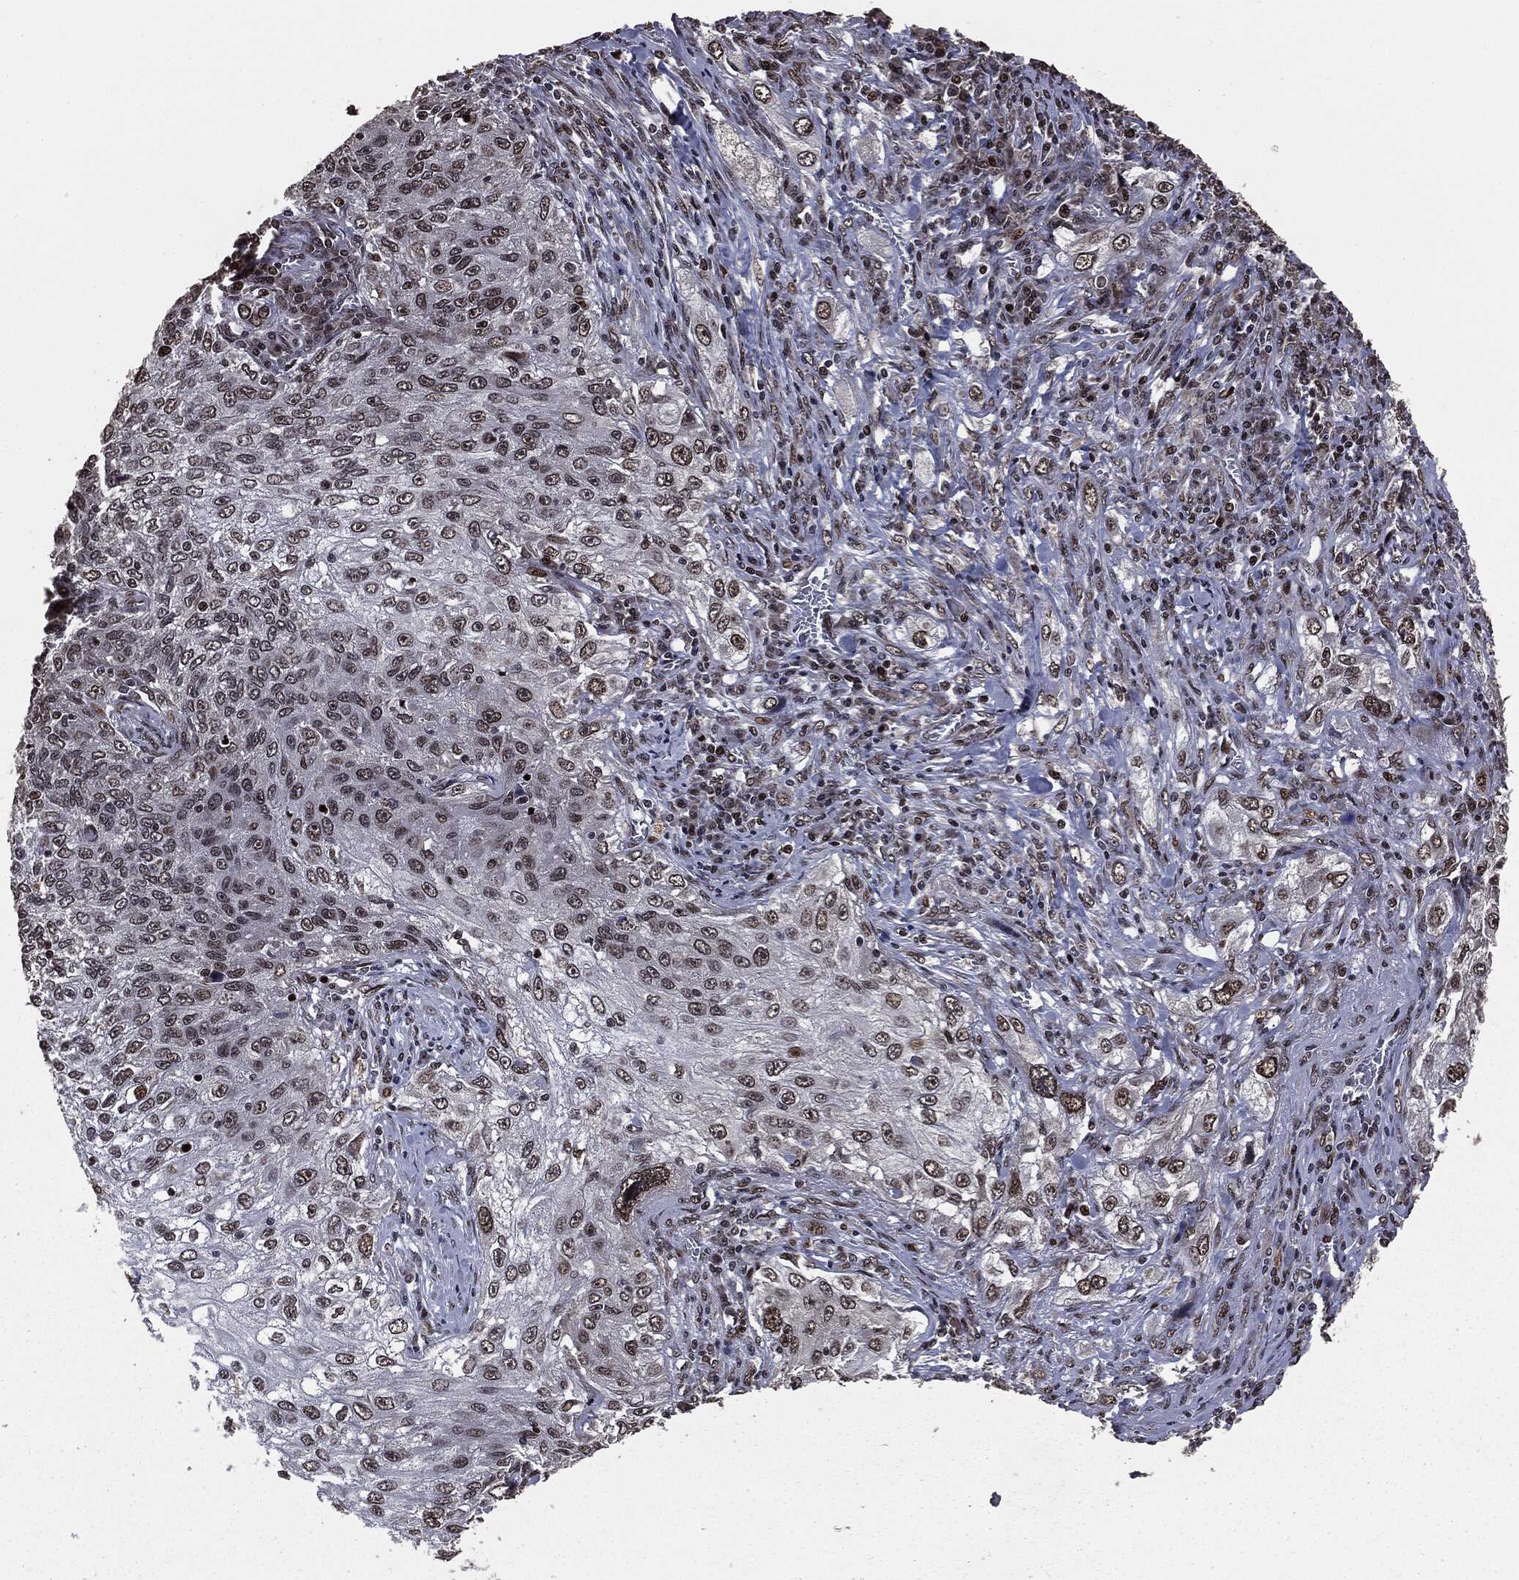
{"staining": {"intensity": "moderate", "quantity": ">75%", "location": "nuclear"}, "tissue": "lung cancer", "cell_type": "Tumor cells", "image_type": "cancer", "snomed": [{"axis": "morphology", "description": "Squamous cell carcinoma, NOS"}, {"axis": "topography", "description": "Lung"}], "caption": "An image of lung cancer stained for a protein reveals moderate nuclear brown staining in tumor cells.", "gene": "DVL2", "patient": {"sex": "female", "age": 69}}